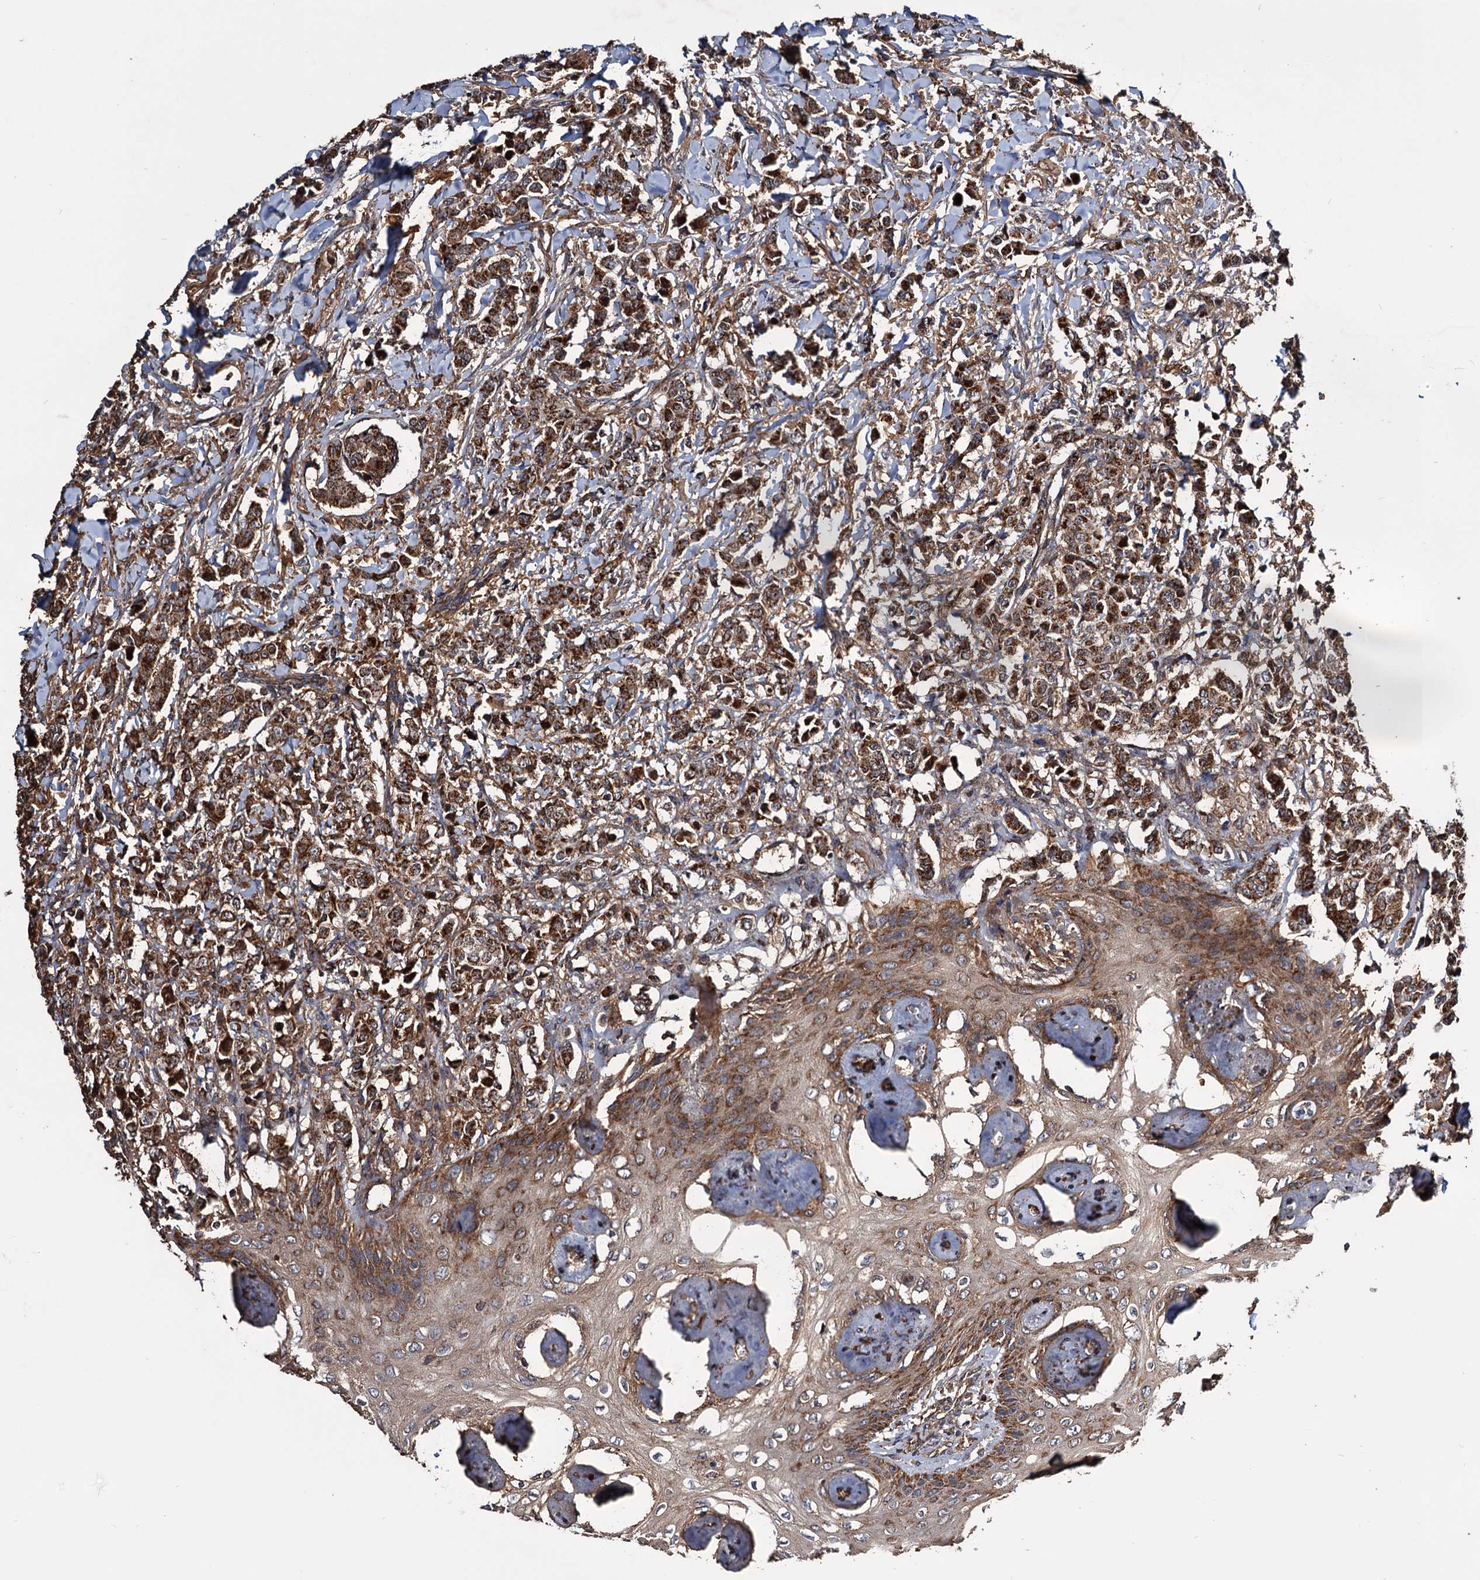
{"staining": {"intensity": "strong", "quantity": ">75%", "location": "cytoplasmic/membranous"}, "tissue": "breast cancer", "cell_type": "Tumor cells", "image_type": "cancer", "snomed": [{"axis": "morphology", "description": "Duct carcinoma"}, {"axis": "topography", "description": "Breast"}], "caption": "There is high levels of strong cytoplasmic/membranous positivity in tumor cells of breast cancer, as demonstrated by immunohistochemical staining (brown color).", "gene": "MRPL42", "patient": {"sex": "female", "age": 40}}